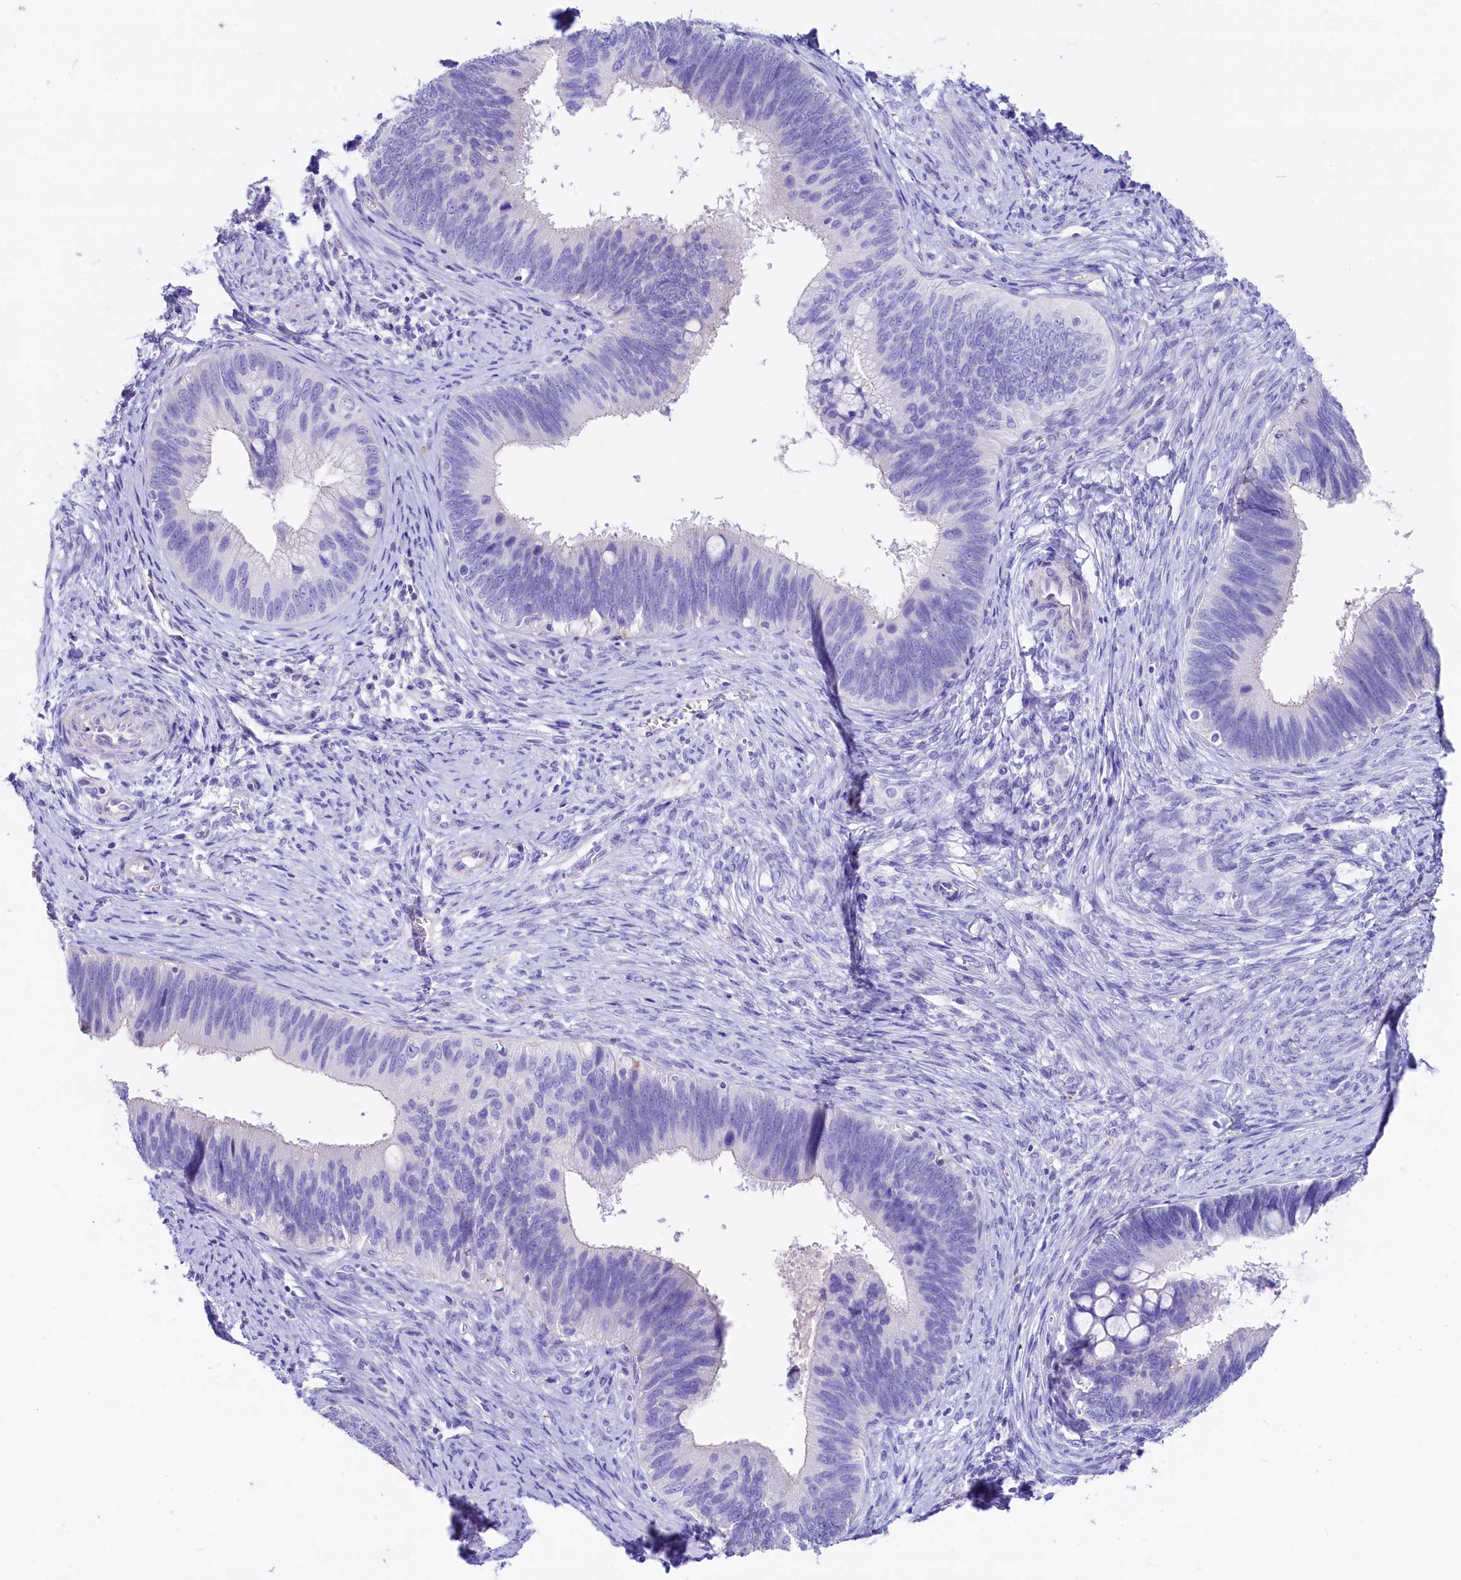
{"staining": {"intensity": "negative", "quantity": "none", "location": "none"}, "tissue": "cervical cancer", "cell_type": "Tumor cells", "image_type": "cancer", "snomed": [{"axis": "morphology", "description": "Adenocarcinoma, NOS"}, {"axis": "topography", "description": "Cervix"}], "caption": "Protein analysis of adenocarcinoma (cervical) reveals no significant staining in tumor cells.", "gene": "RBP3", "patient": {"sex": "female", "age": 42}}